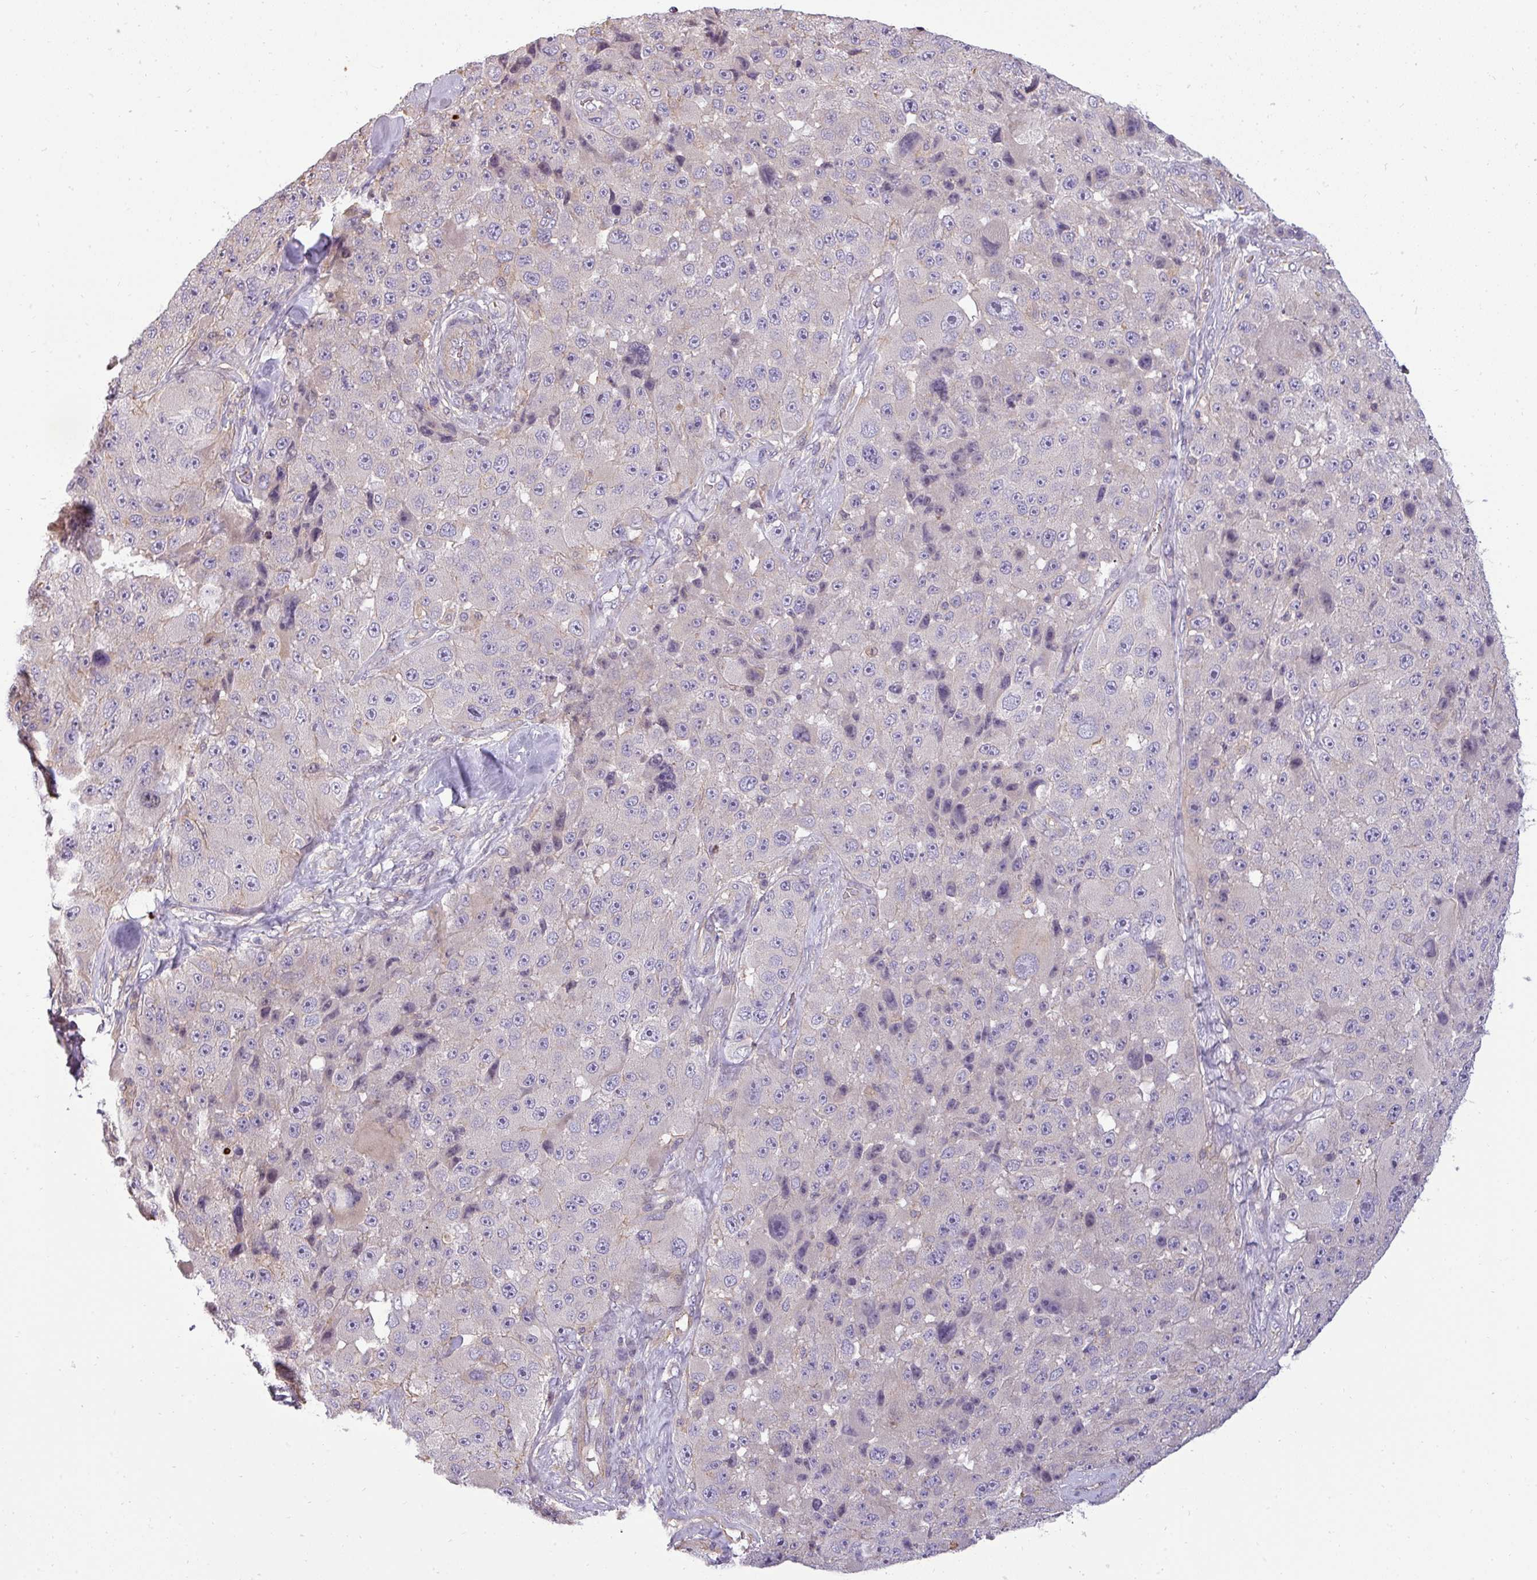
{"staining": {"intensity": "negative", "quantity": "none", "location": "none"}, "tissue": "melanoma", "cell_type": "Tumor cells", "image_type": "cancer", "snomed": [{"axis": "morphology", "description": "Malignant melanoma, Metastatic site"}, {"axis": "topography", "description": "Lymph node"}], "caption": "Photomicrograph shows no significant protein positivity in tumor cells of malignant melanoma (metastatic site).", "gene": "ZNF835", "patient": {"sex": "male", "age": 62}}